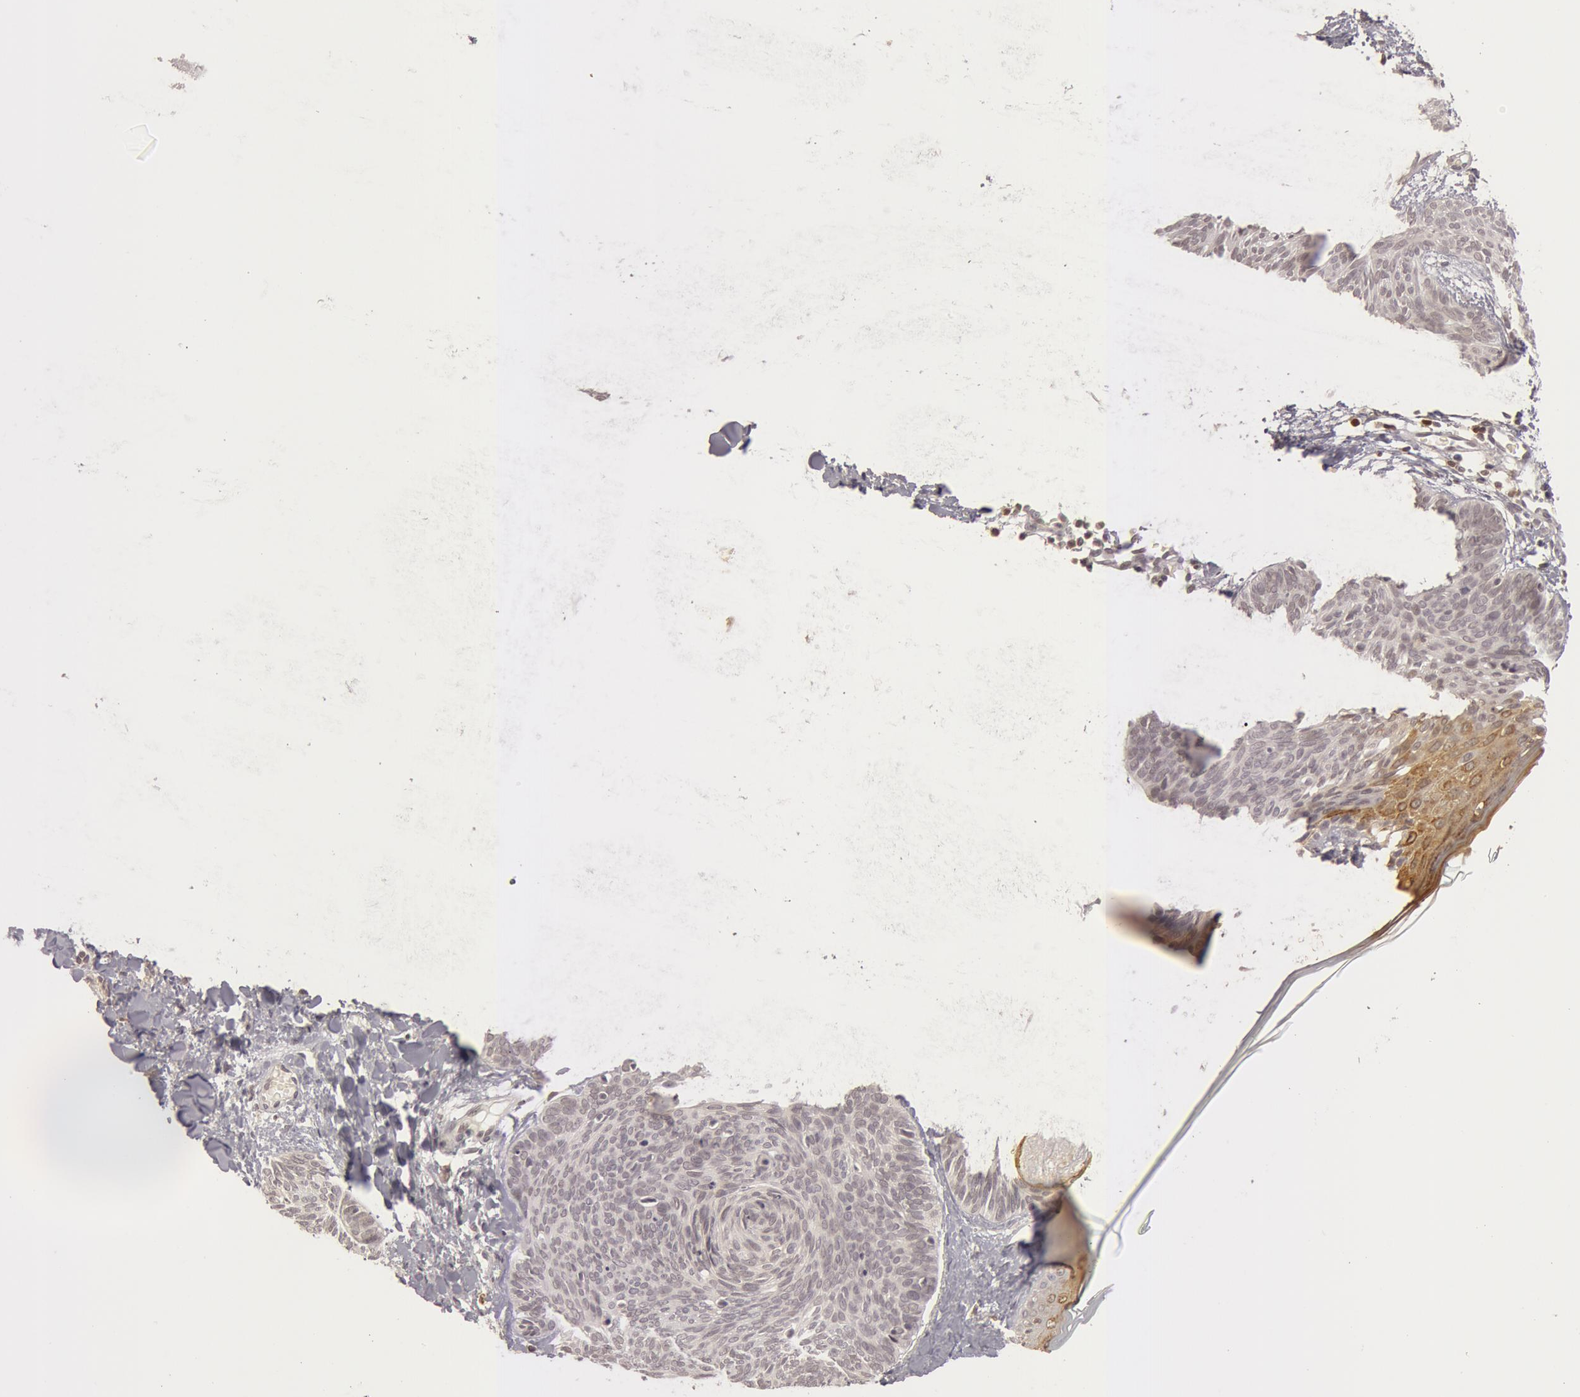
{"staining": {"intensity": "negative", "quantity": "none", "location": "none"}, "tissue": "skin cancer", "cell_type": "Tumor cells", "image_type": "cancer", "snomed": [{"axis": "morphology", "description": "Basal cell carcinoma"}, {"axis": "topography", "description": "Skin"}], "caption": "Immunohistochemistry (IHC) of skin cancer (basal cell carcinoma) shows no staining in tumor cells.", "gene": "OASL", "patient": {"sex": "female", "age": 81}}